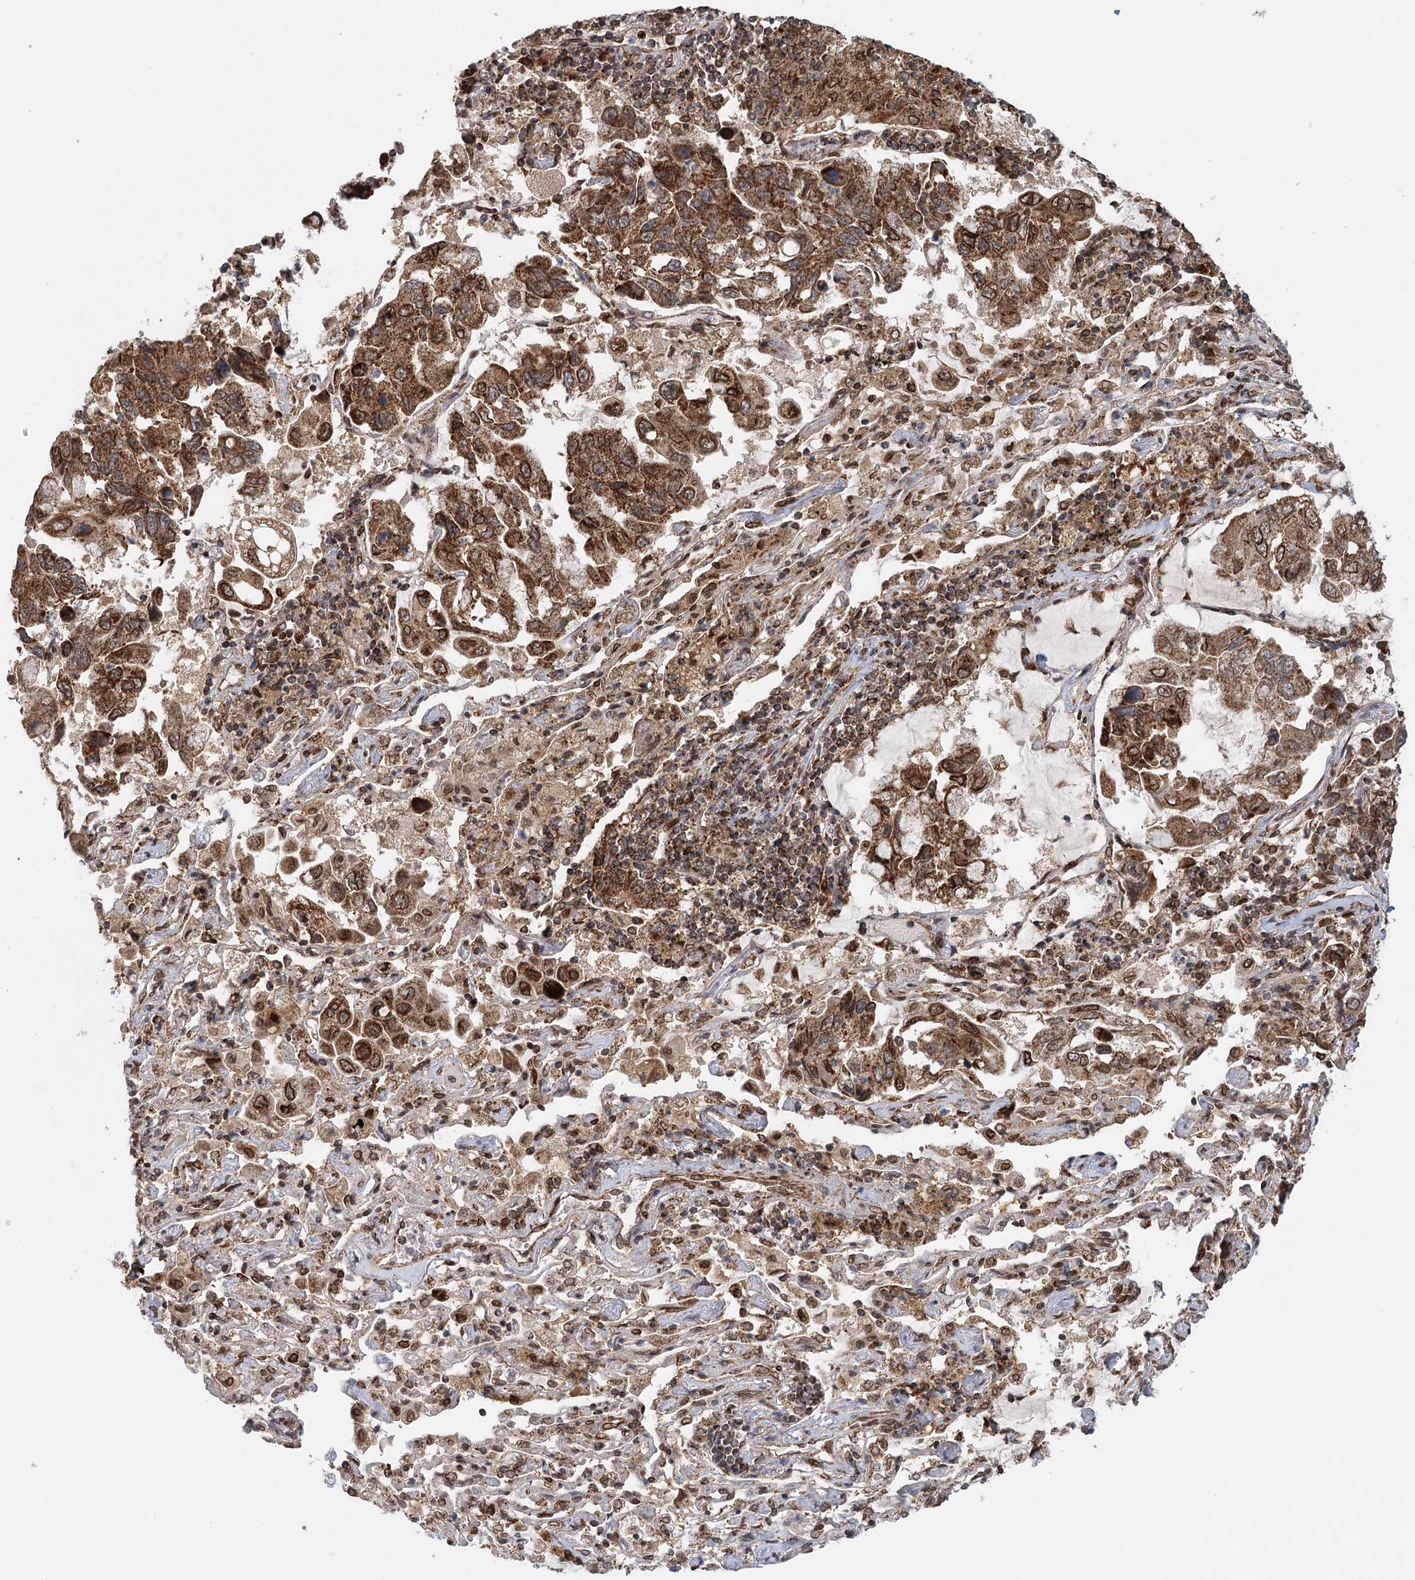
{"staining": {"intensity": "strong", "quantity": ">75%", "location": "cytoplasmic/membranous"}, "tissue": "lung cancer", "cell_type": "Tumor cells", "image_type": "cancer", "snomed": [{"axis": "morphology", "description": "Adenocarcinoma, NOS"}, {"axis": "topography", "description": "Lung"}], "caption": "IHC (DAB) staining of human adenocarcinoma (lung) exhibits strong cytoplasmic/membranous protein staining in approximately >75% of tumor cells.", "gene": "BCKDHA", "patient": {"sex": "male", "age": 64}}